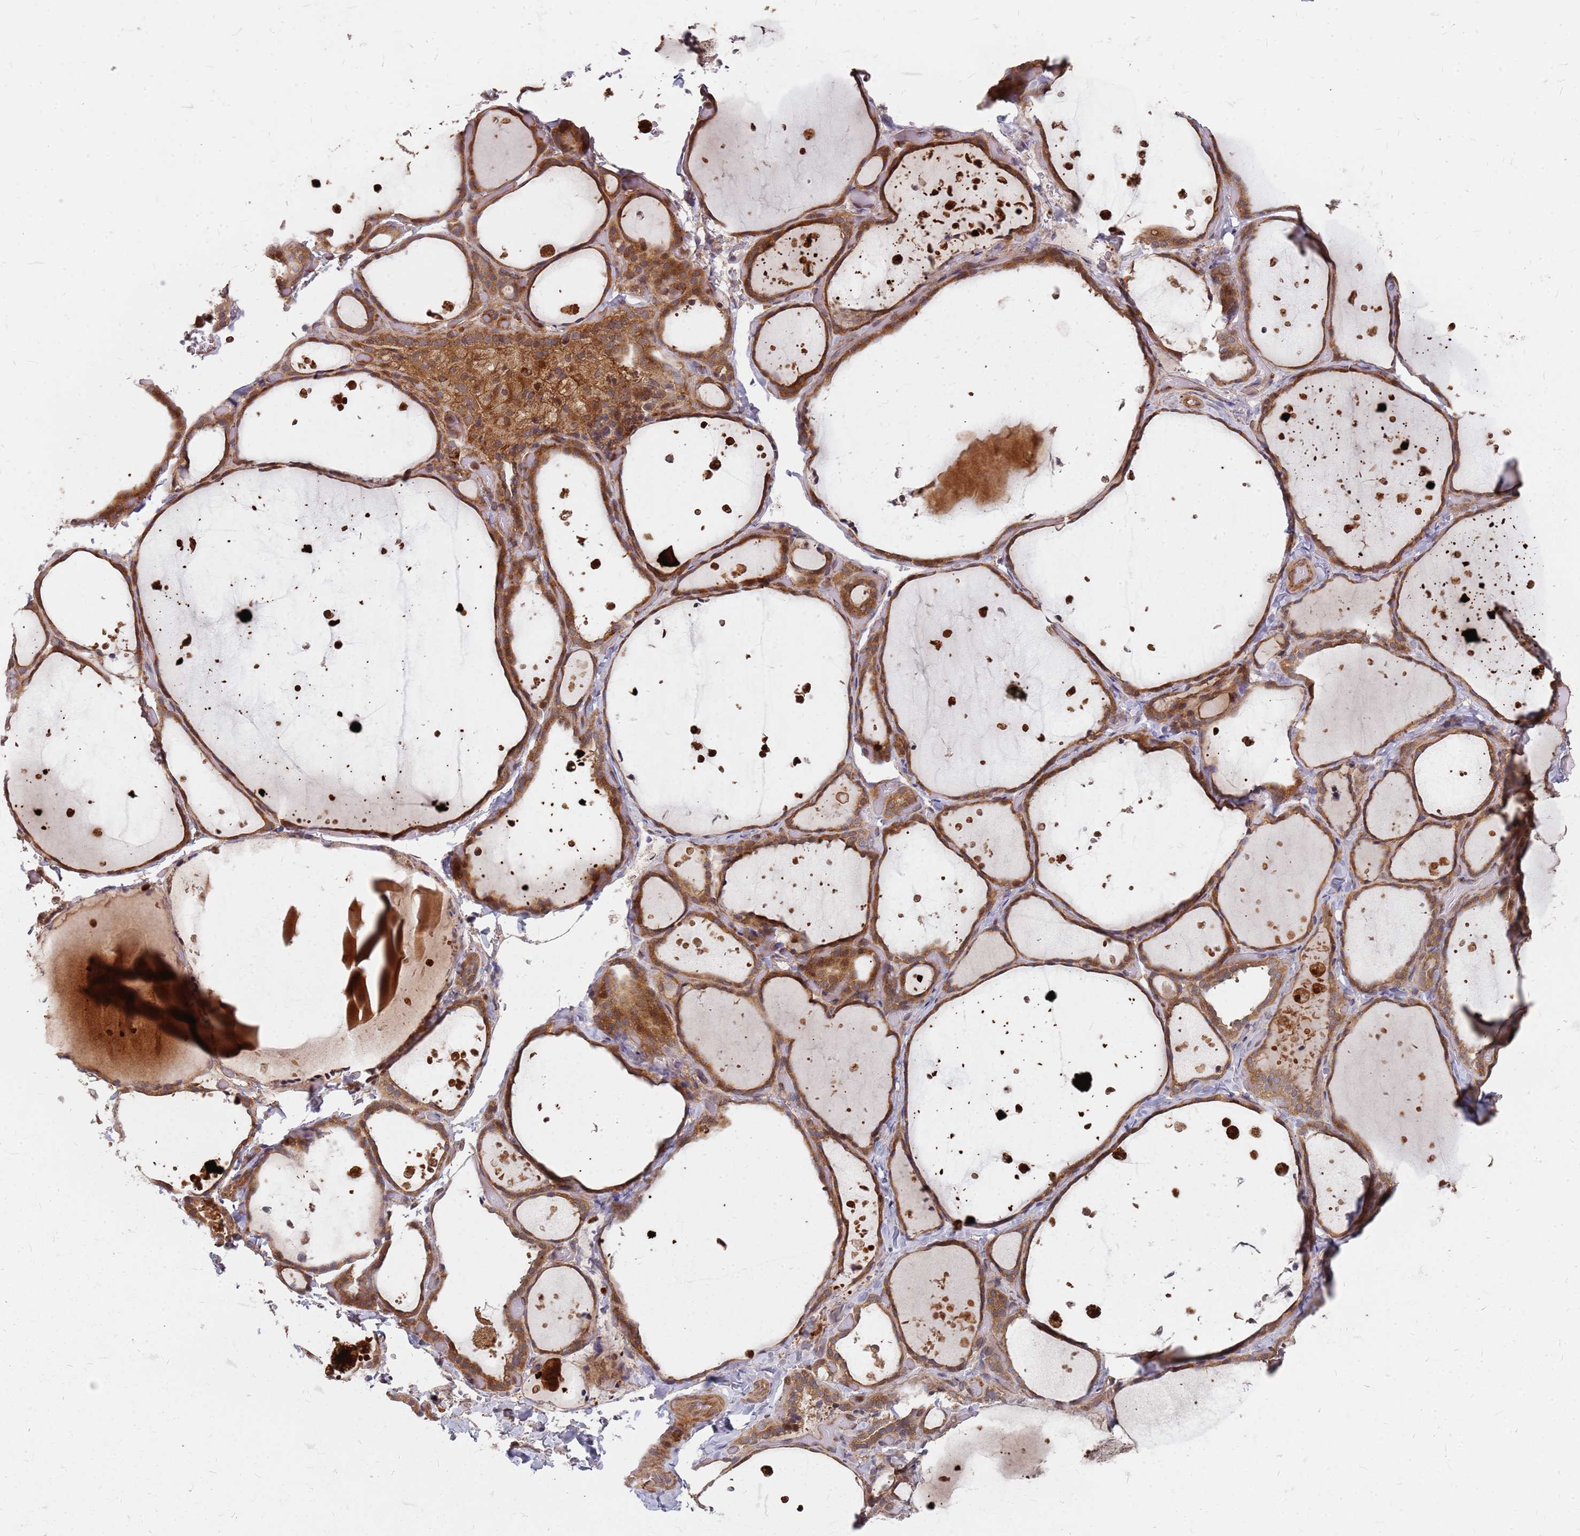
{"staining": {"intensity": "strong", "quantity": ">75%", "location": "cytoplasmic/membranous"}, "tissue": "thyroid gland", "cell_type": "Glandular cells", "image_type": "normal", "snomed": [{"axis": "morphology", "description": "Normal tissue, NOS"}, {"axis": "topography", "description": "Thyroid gland"}], "caption": "Brown immunohistochemical staining in benign human thyroid gland exhibits strong cytoplasmic/membranous positivity in about >75% of glandular cells.", "gene": "TRABD", "patient": {"sex": "female", "age": 44}}